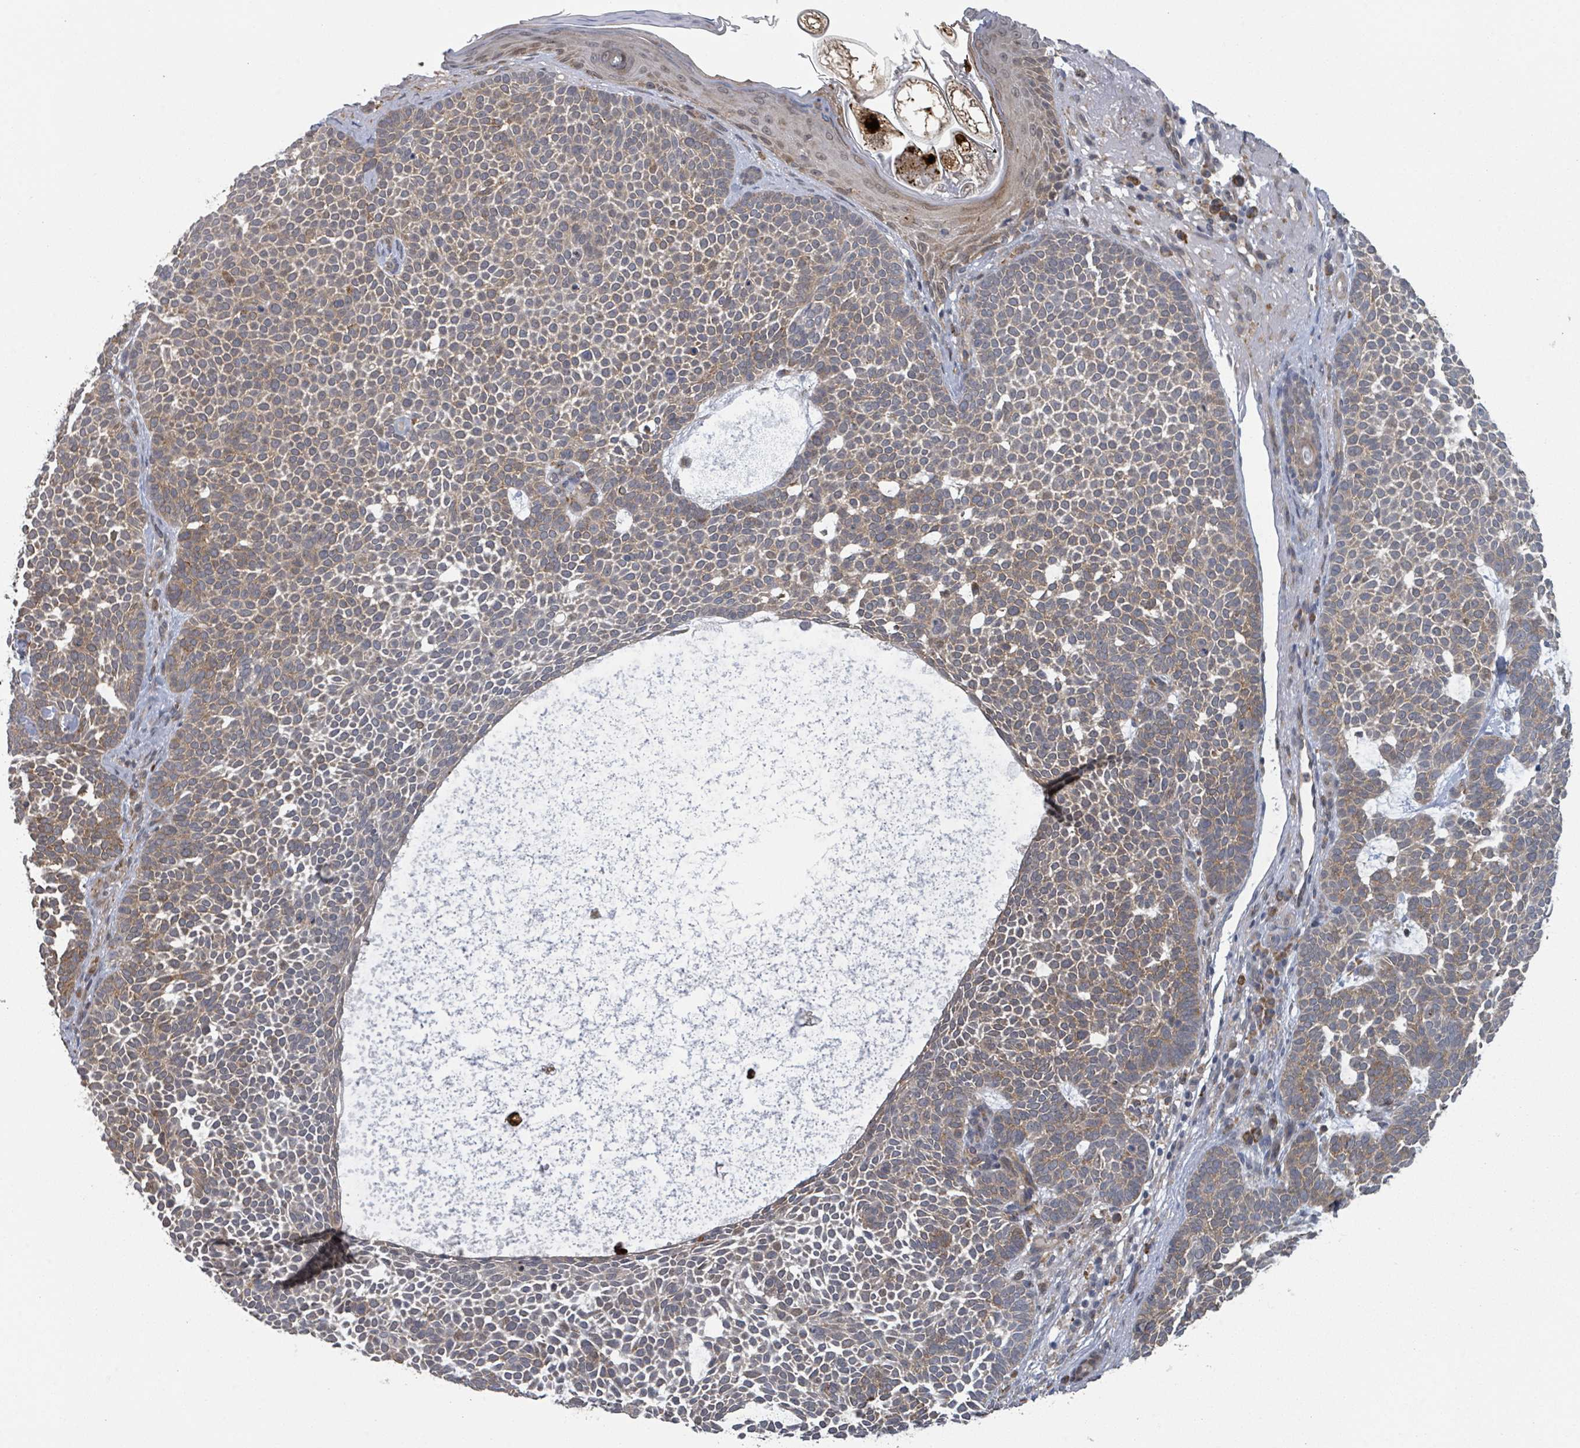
{"staining": {"intensity": "moderate", "quantity": ">75%", "location": "cytoplasmic/membranous"}, "tissue": "skin cancer", "cell_type": "Tumor cells", "image_type": "cancer", "snomed": [{"axis": "morphology", "description": "Basal cell carcinoma"}, {"axis": "topography", "description": "Skin"}], "caption": "Brown immunohistochemical staining in human skin cancer shows moderate cytoplasmic/membranous staining in about >75% of tumor cells.", "gene": "SHROOM2", "patient": {"sex": "female", "age": 77}}